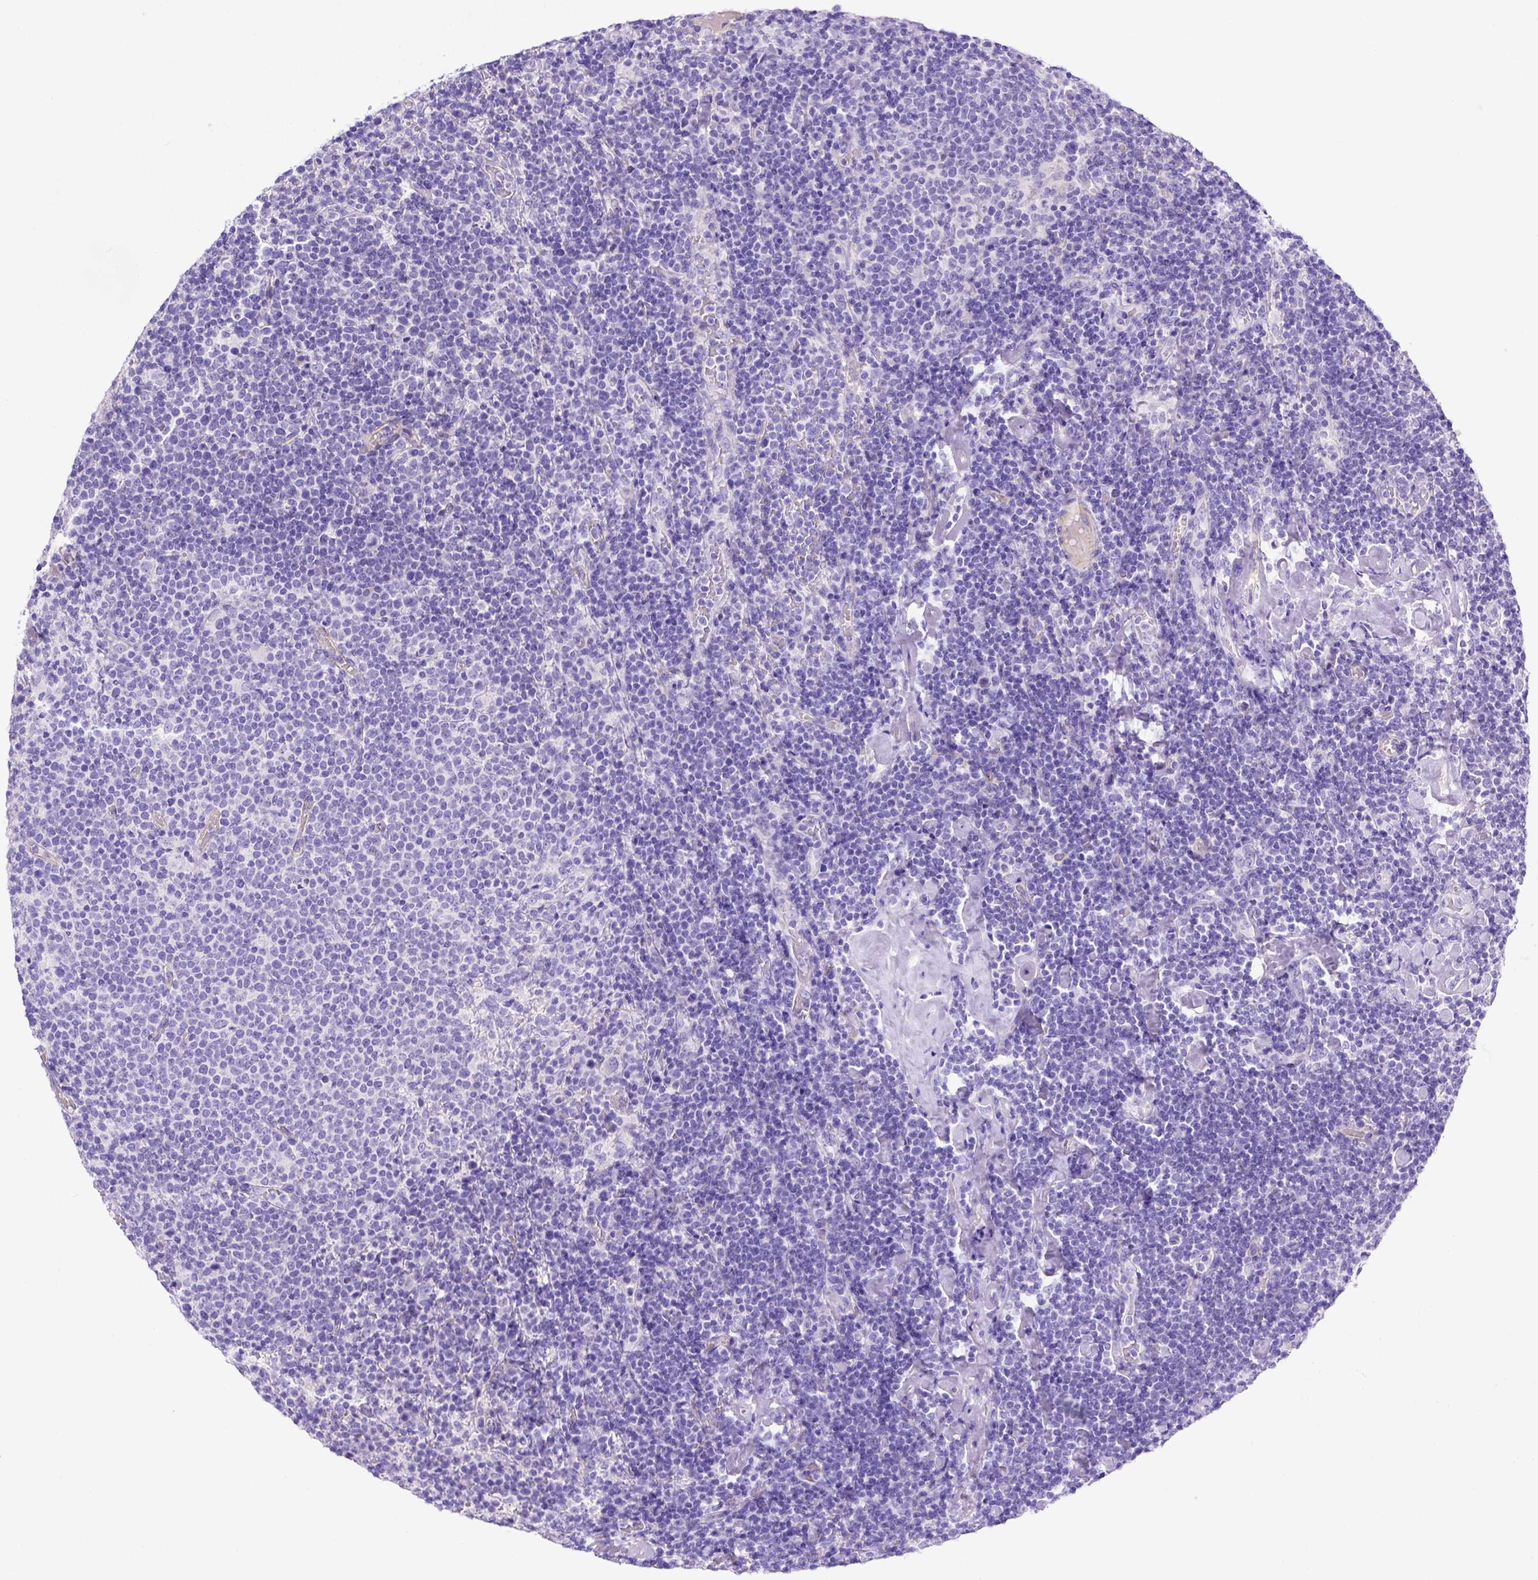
{"staining": {"intensity": "negative", "quantity": "none", "location": "none"}, "tissue": "lymphoma", "cell_type": "Tumor cells", "image_type": "cancer", "snomed": [{"axis": "morphology", "description": "Malignant lymphoma, non-Hodgkin's type, High grade"}, {"axis": "topography", "description": "Lymph node"}], "caption": "IHC of human malignant lymphoma, non-Hodgkin's type (high-grade) shows no staining in tumor cells. (Brightfield microscopy of DAB (3,3'-diaminobenzidine) immunohistochemistry (IHC) at high magnification).", "gene": "LRRC18", "patient": {"sex": "male", "age": 61}}